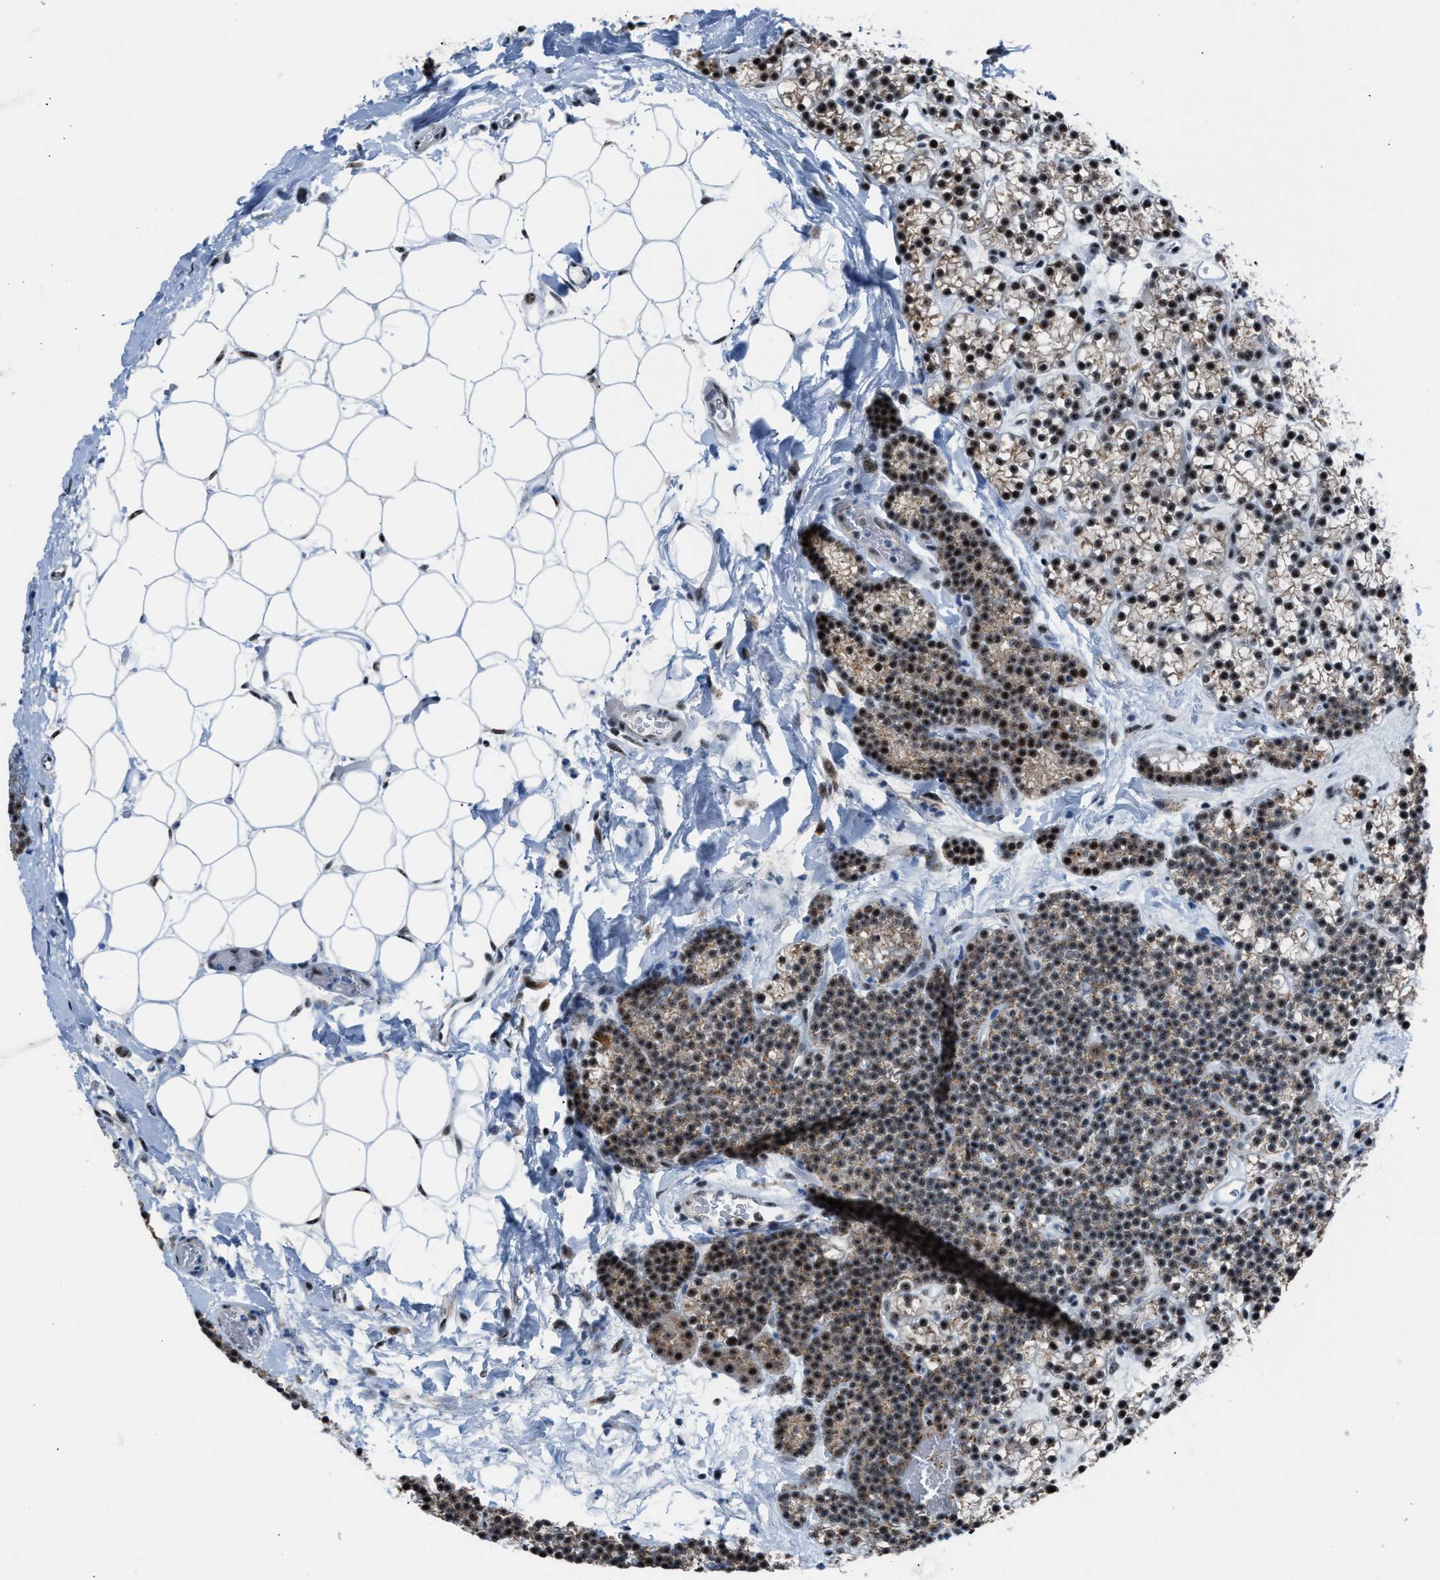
{"staining": {"intensity": "moderate", "quantity": ">75%", "location": "nuclear"}, "tissue": "parathyroid gland", "cell_type": "Glandular cells", "image_type": "normal", "snomed": [{"axis": "morphology", "description": "Normal tissue, NOS"}, {"axis": "morphology", "description": "Adenoma, NOS"}, {"axis": "topography", "description": "Parathyroid gland"}], "caption": "Immunohistochemistry of benign human parathyroid gland demonstrates medium levels of moderate nuclear positivity in approximately >75% of glandular cells. (brown staining indicates protein expression, while blue staining denotes nuclei).", "gene": "CENPP", "patient": {"sex": "female", "age": 54}}